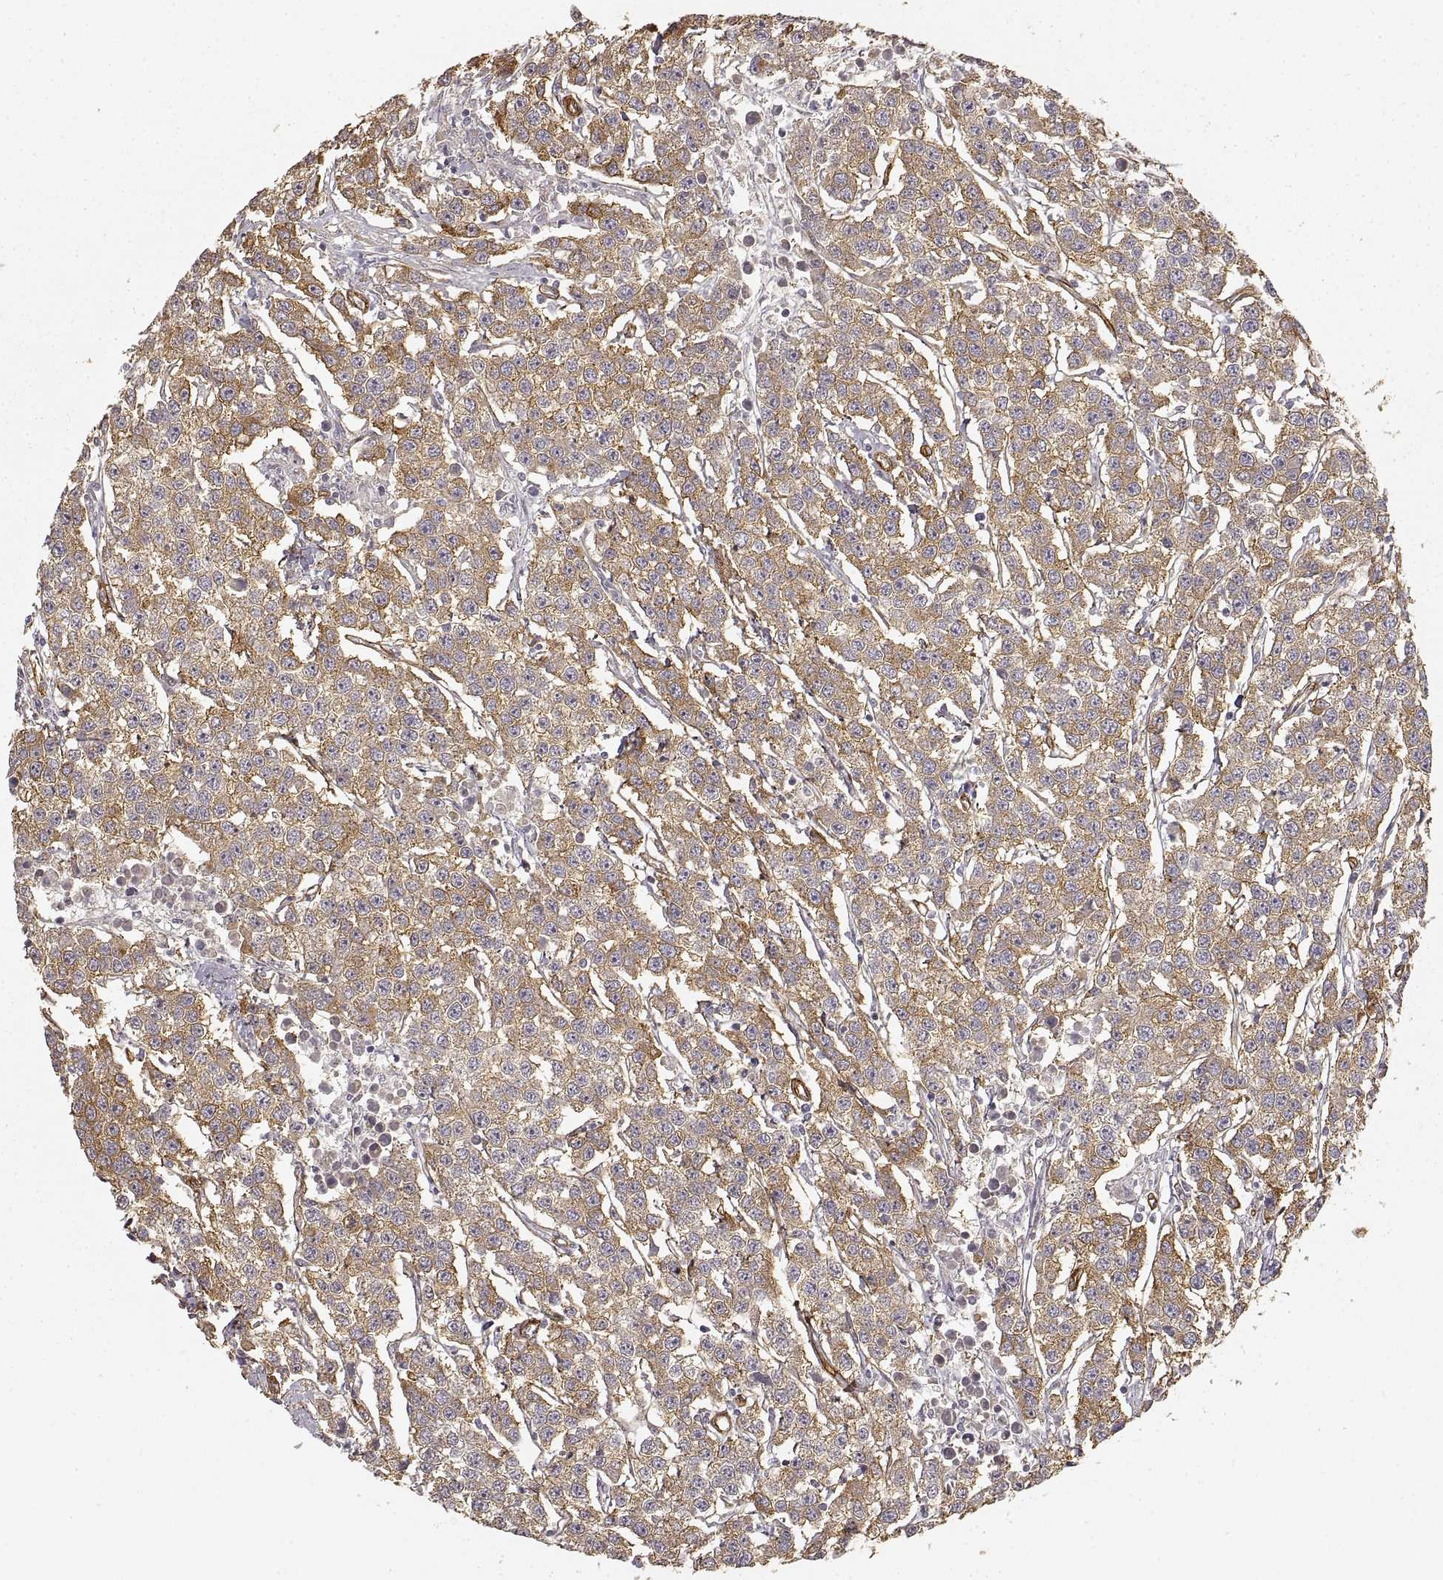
{"staining": {"intensity": "moderate", "quantity": ">75%", "location": "cytoplasmic/membranous"}, "tissue": "testis cancer", "cell_type": "Tumor cells", "image_type": "cancer", "snomed": [{"axis": "morphology", "description": "Seminoma, NOS"}, {"axis": "topography", "description": "Testis"}], "caption": "Immunohistochemistry (IHC) of human testis cancer demonstrates medium levels of moderate cytoplasmic/membranous expression in approximately >75% of tumor cells.", "gene": "LAMA4", "patient": {"sex": "male", "age": 59}}